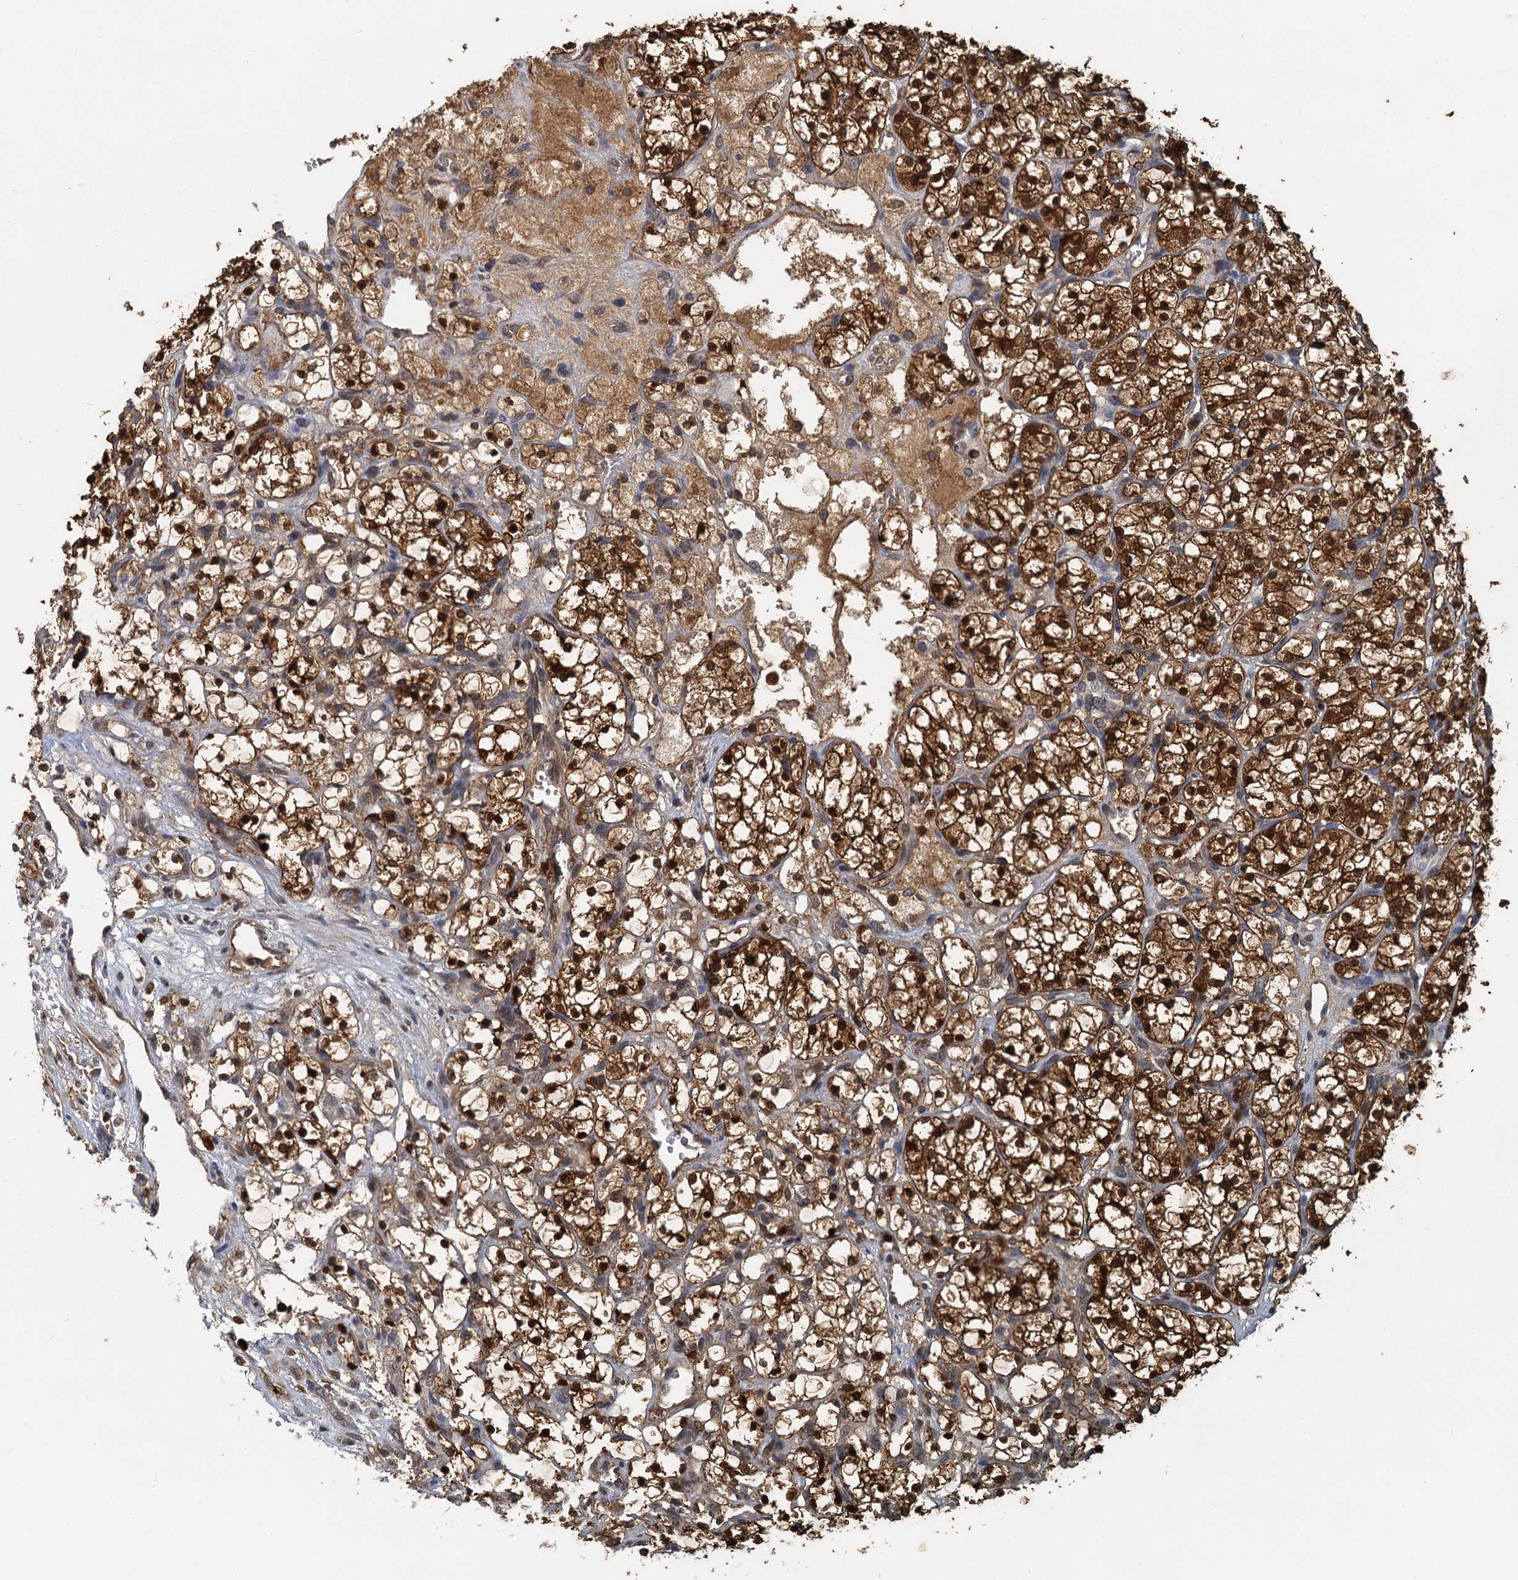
{"staining": {"intensity": "strong", "quantity": ">75%", "location": "cytoplasmic/membranous,nuclear"}, "tissue": "renal cancer", "cell_type": "Tumor cells", "image_type": "cancer", "snomed": [{"axis": "morphology", "description": "Adenocarcinoma, NOS"}, {"axis": "topography", "description": "Kidney"}], "caption": "DAB (3,3'-diaminobenzidine) immunohistochemical staining of human renal cancer (adenocarcinoma) reveals strong cytoplasmic/membranous and nuclear protein positivity in approximately >75% of tumor cells.", "gene": "GPI", "patient": {"sex": "female", "age": 69}}